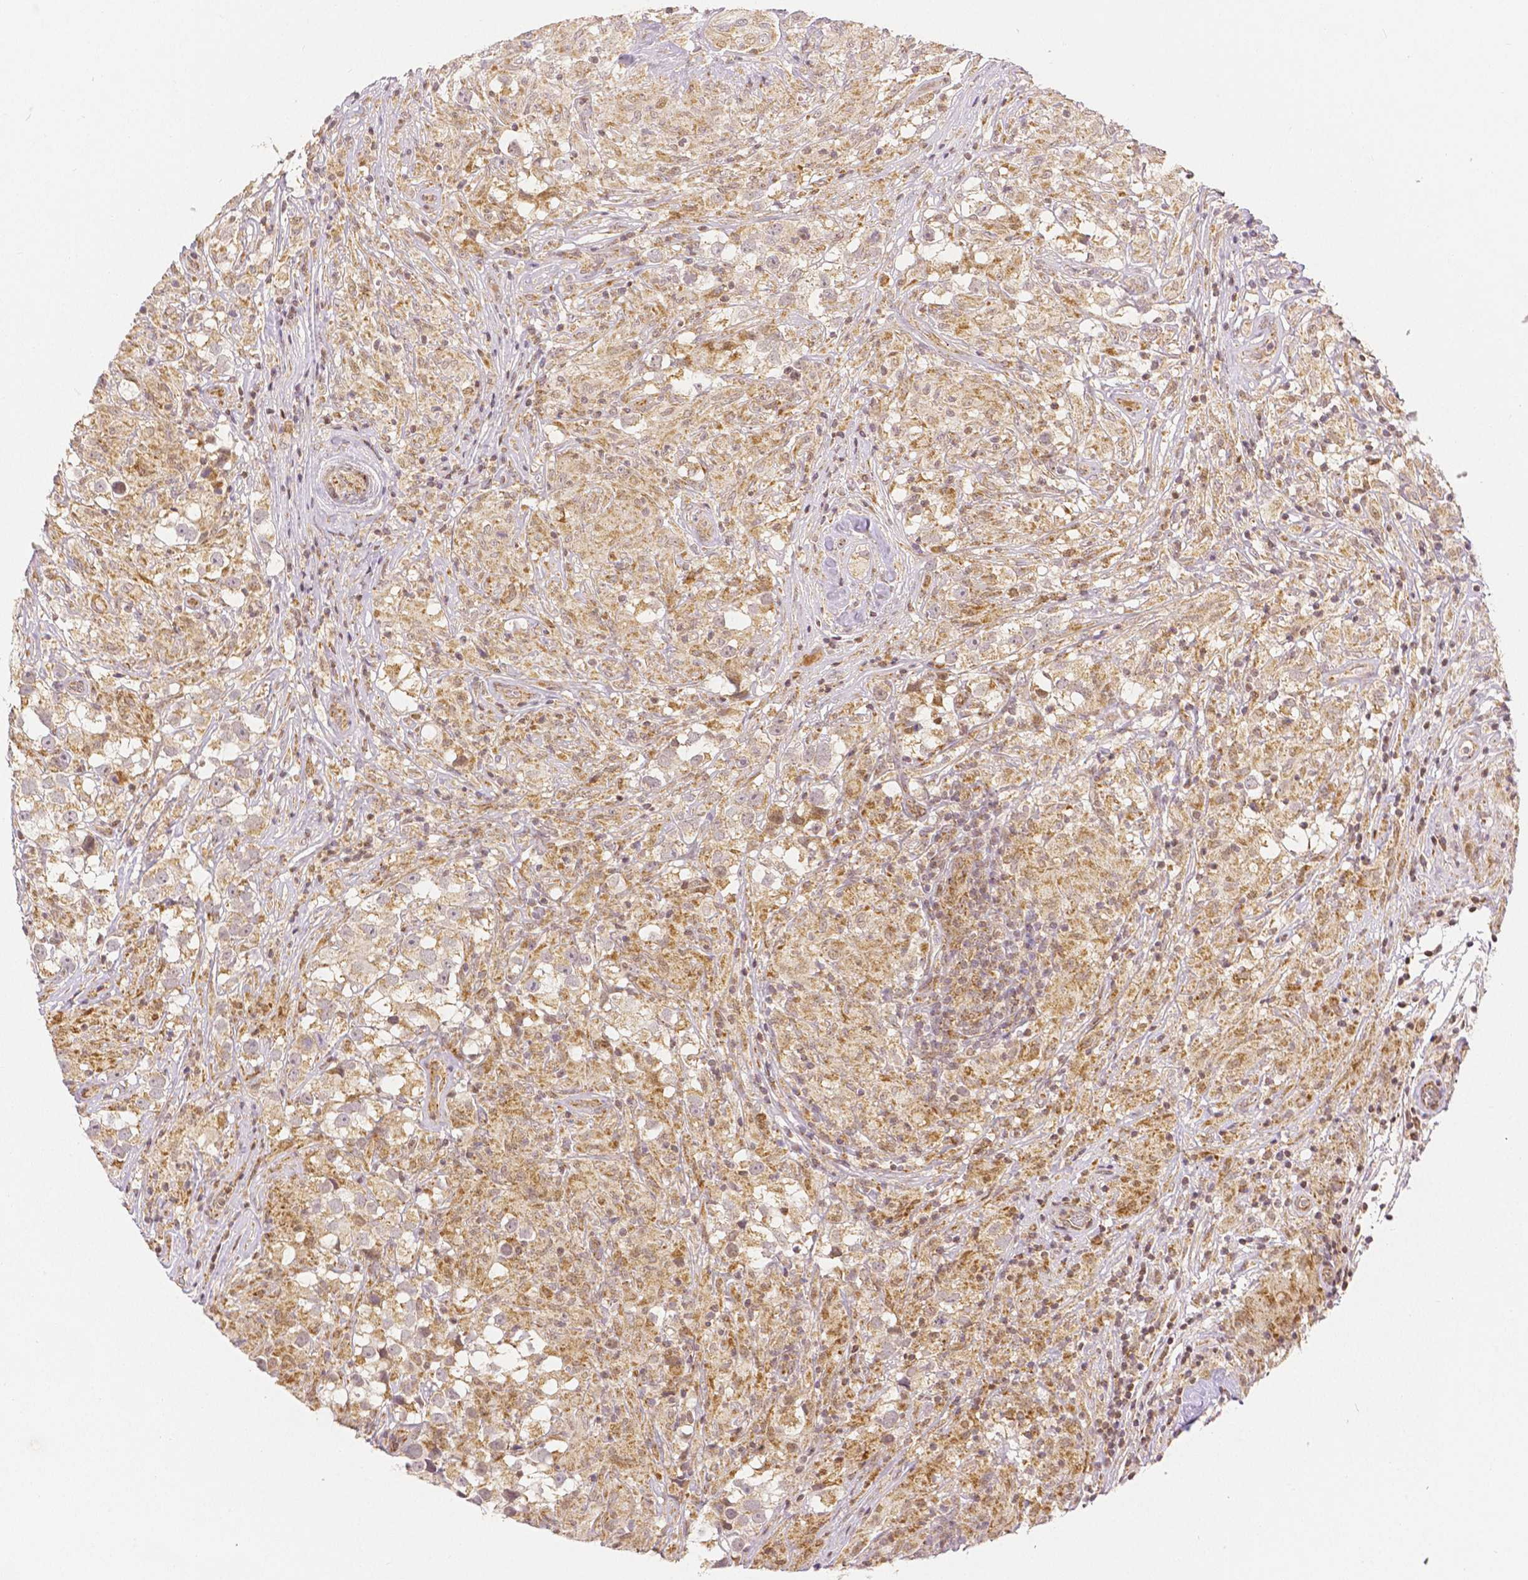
{"staining": {"intensity": "weak", "quantity": "25%-75%", "location": "cytoplasmic/membranous,nuclear"}, "tissue": "testis cancer", "cell_type": "Tumor cells", "image_type": "cancer", "snomed": [{"axis": "morphology", "description": "Seminoma, NOS"}, {"axis": "topography", "description": "Testis"}], "caption": "Immunohistochemistry staining of testis cancer, which shows low levels of weak cytoplasmic/membranous and nuclear staining in about 25%-75% of tumor cells indicating weak cytoplasmic/membranous and nuclear protein staining. The staining was performed using DAB (3,3'-diaminobenzidine) (brown) for protein detection and nuclei were counterstained in hematoxylin (blue).", "gene": "RHOT1", "patient": {"sex": "male", "age": 46}}